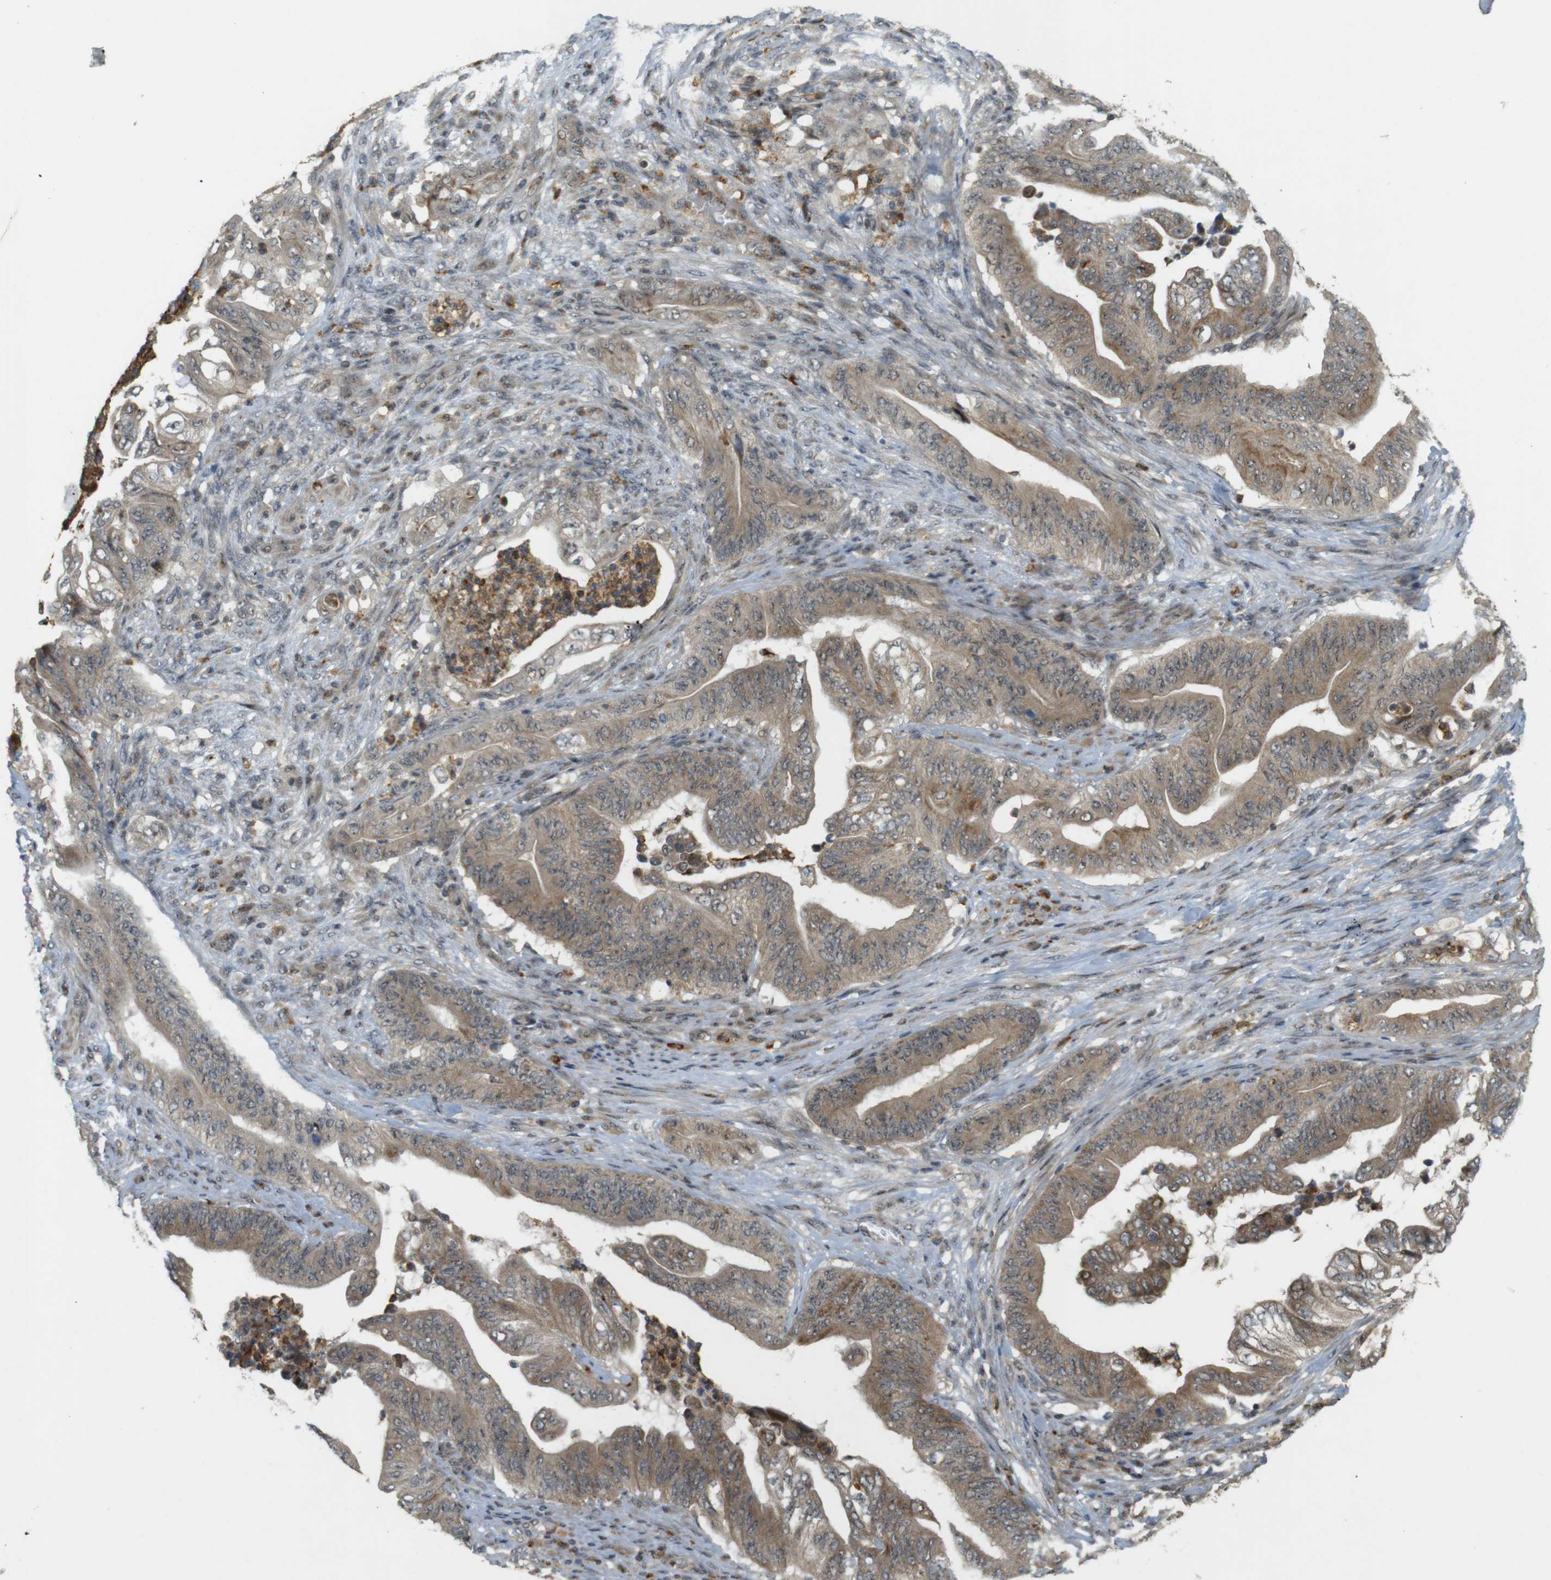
{"staining": {"intensity": "moderate", "quantity": ">75%", "location": "cytoplasmic/membranous,nuclear"}, "tissue": "stomach cancer", "cell_type": "Tumor cells", "image_type": "cancer", "snomed": [{"axis": "morphology", "description": "Adenocarcinoma, NOS"}, {"axis": "topography", "description": "Stomach"}], "caption": "This histopathology image reveals stomach cancer (adenocarcinoma) stained with IHC to label a protein in brown. The cytoplasmic/membranous and nuclear of tumor cells show moderate positivity for the protein. Nuclei are counter-stained blue.", "gene": "TMX3", "patient": {"sex": "female", "age": 73}}